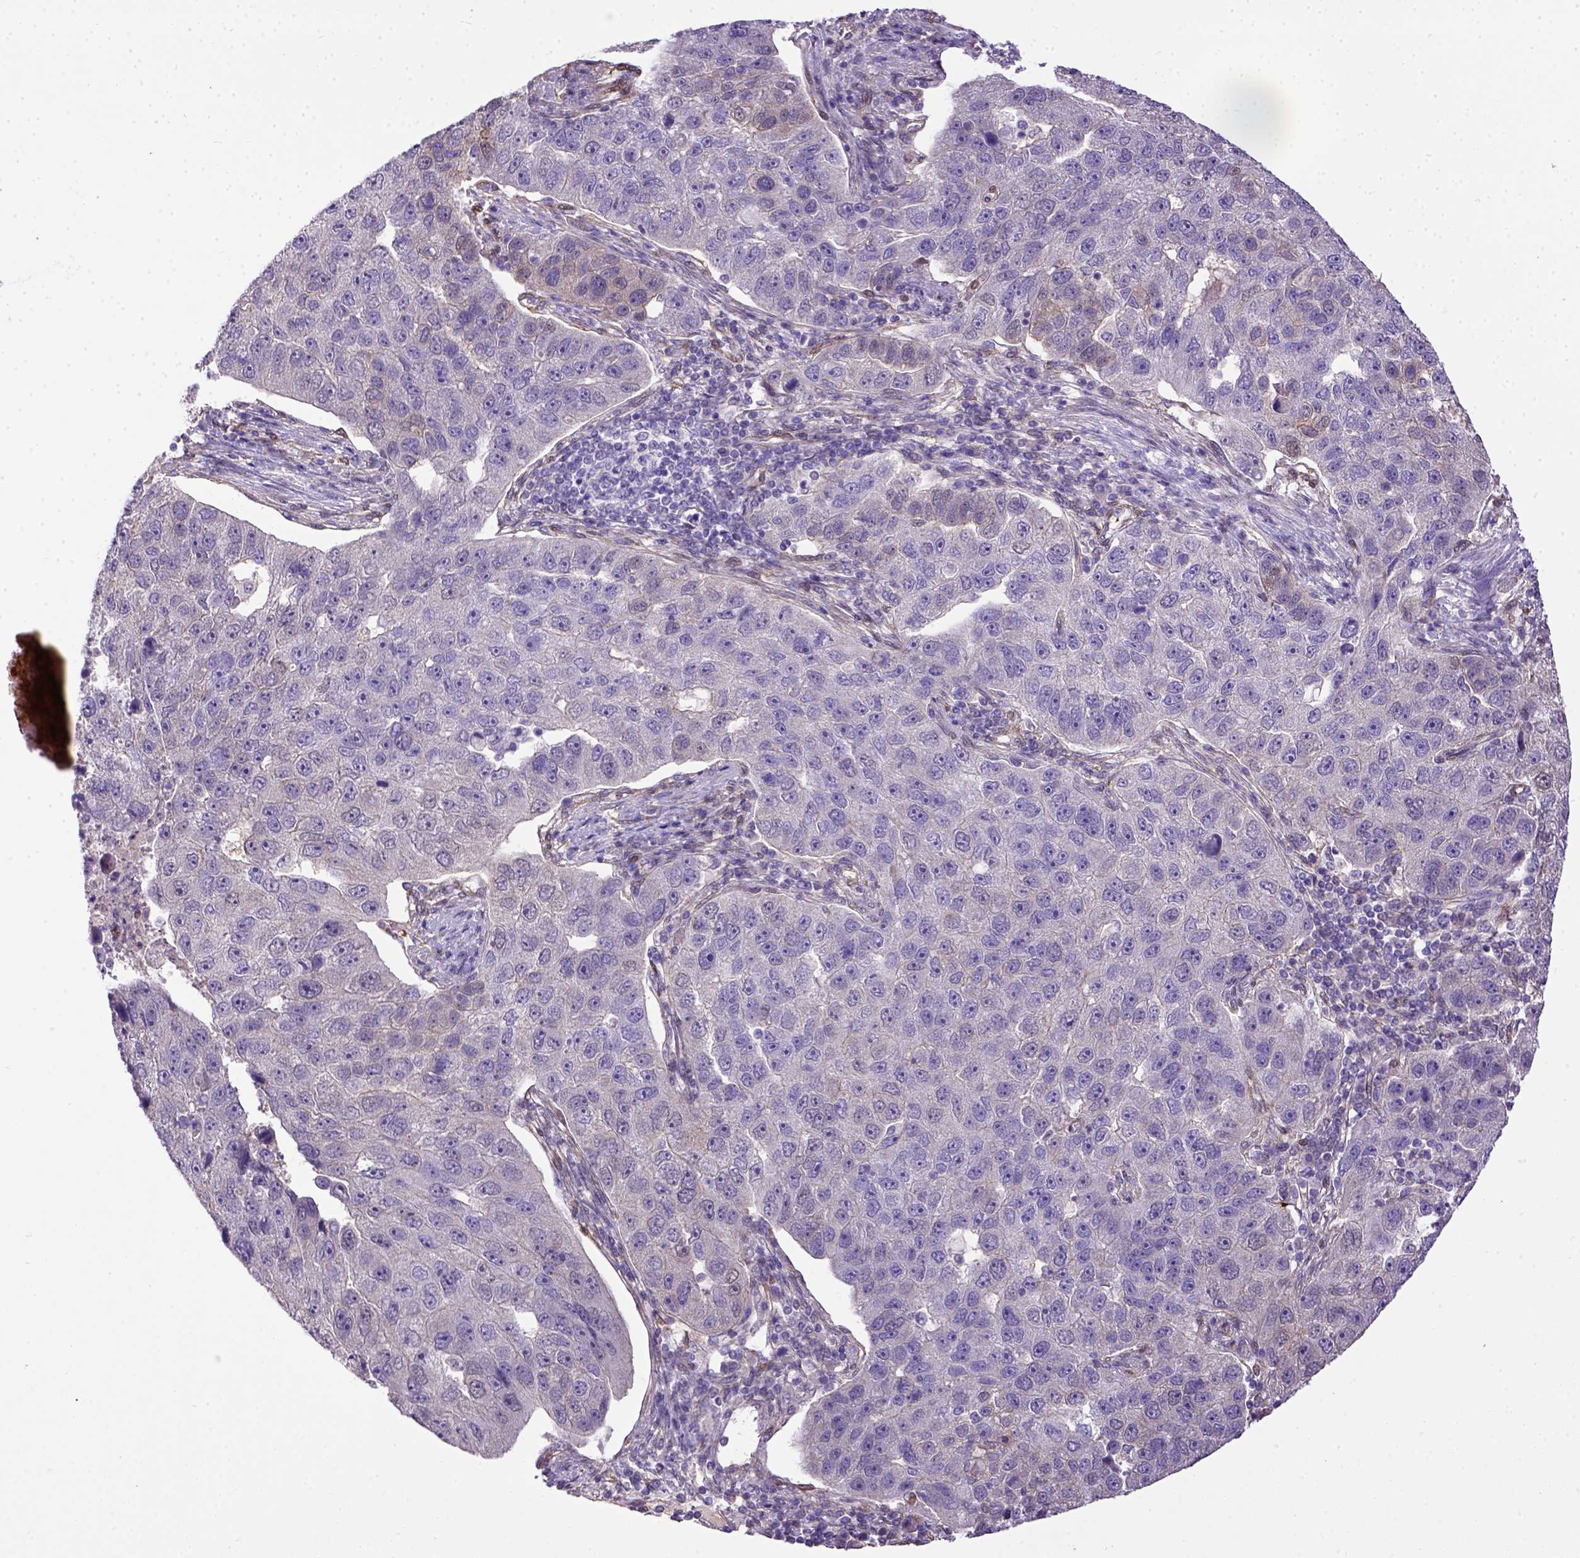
{"staining": {"intensity": "negative", "quantity": "none", "location": "none"}, "tissue": "pancreatic cancer", "cell_type": "Tumor cells", "image_type": "cancer", "snomed": [{"axis": "morphology", "description": "Adenocarcinoma, NOS"}, {"axis": "topography", "description": "Pancreas"}], "caption": "The IHC image has no significant expression in tumor cells of pancreatic cancer tissue.", "gene": "BTN1A1", "patient": {"sex": "female", "age": 61}}